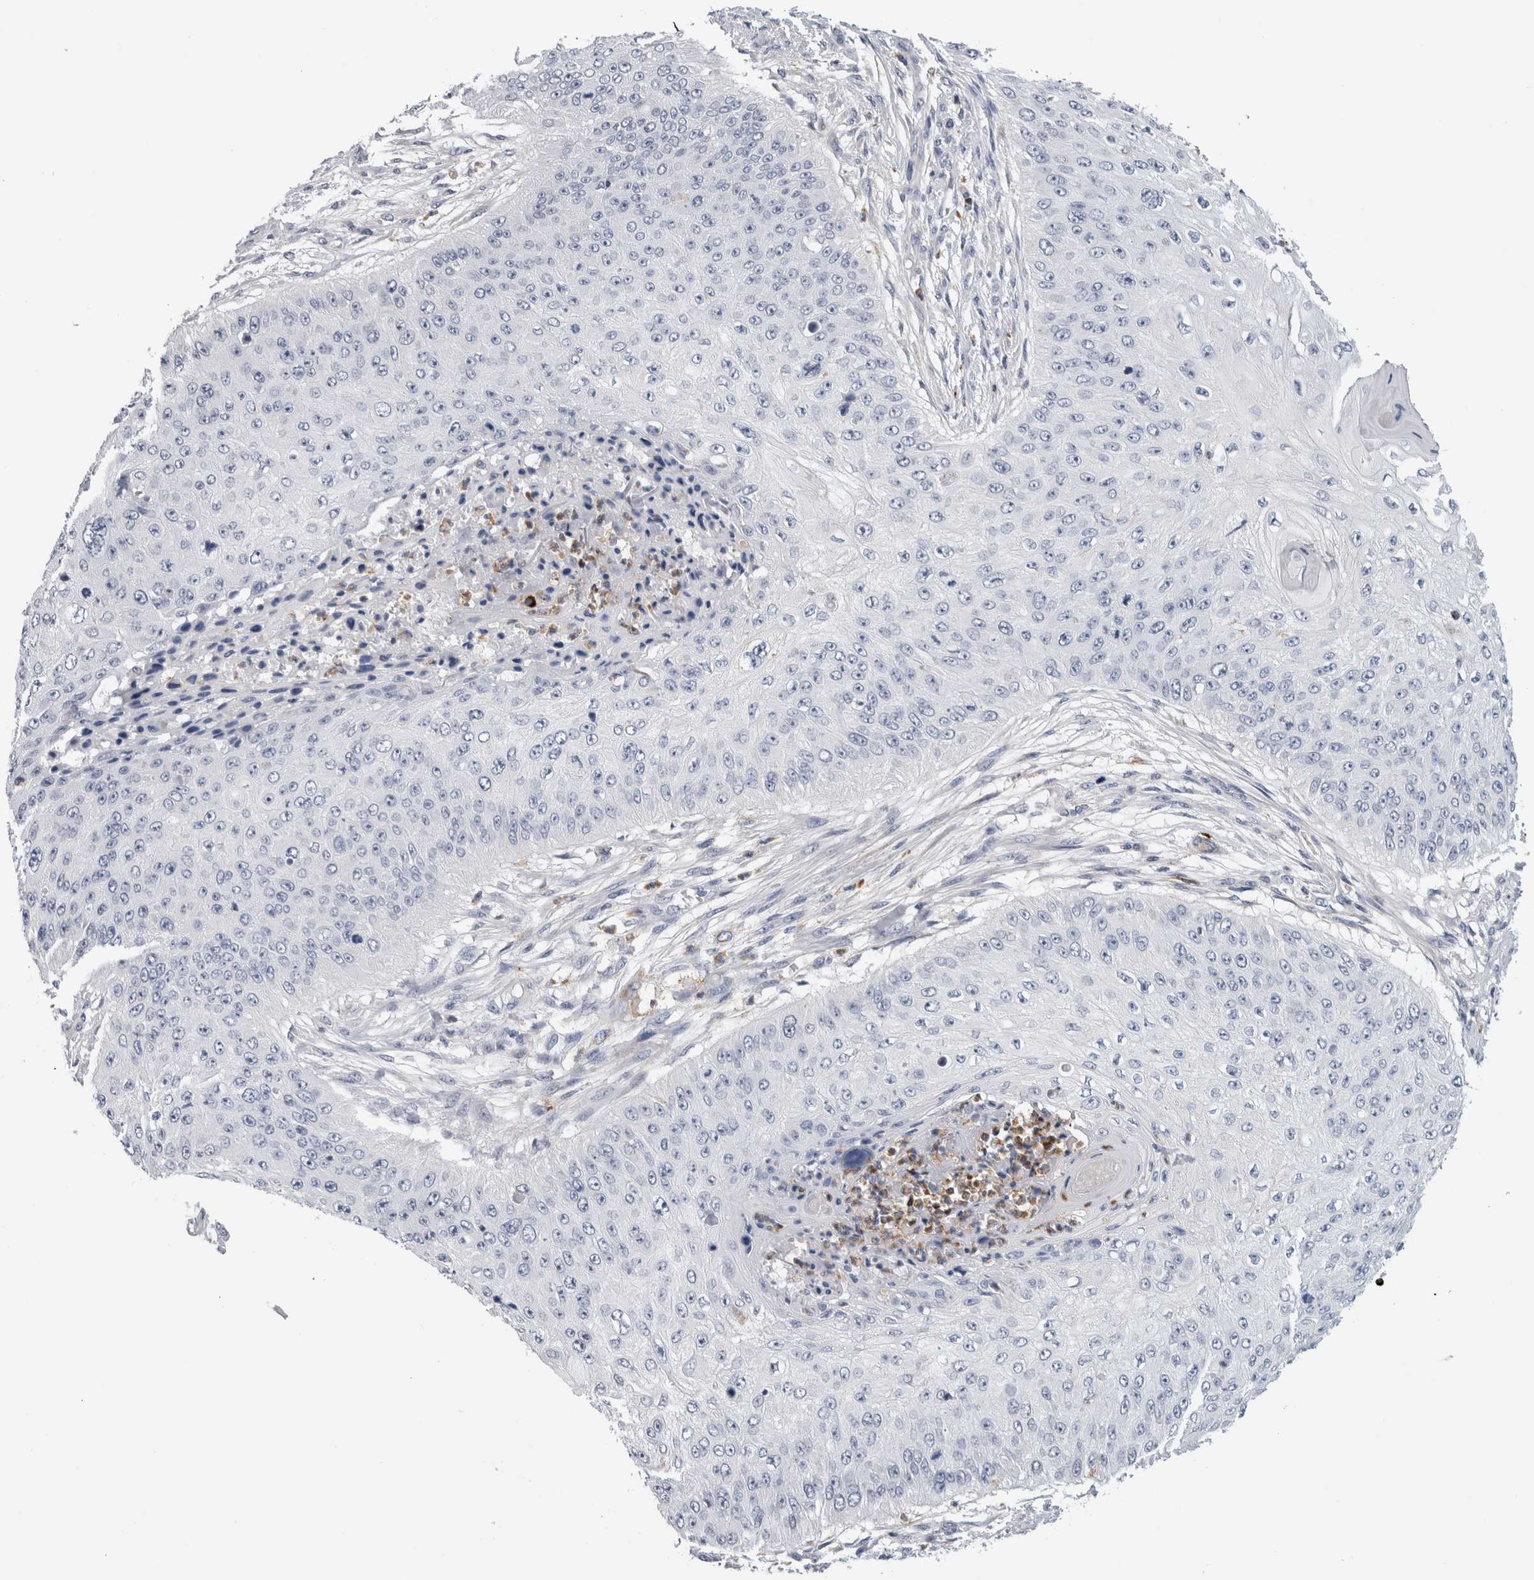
{"staining": {"intensity": "negative", "quantity": "none", "location": "none"}, "tissue": "skin cancer", "cell_type": "Tumor cells", "image_type": "cancer", "snomed": [{"axis": "morphology", "description": "Squamous cell carcinoma, NOS"}, {"axis": "topography", "description": "Skin"}], "caption": "Immunohistochemistry image of human skin cancer stained for a protein (brown), which demonstrates no positivity in tumor cells. (Stains: DAB immunohistochemistry with hematoxylin counter stain, Microscopy: brightfield microscopy at high magnification).", "gene": "CD63", "patient": {"sex": "female", "age": 80}}